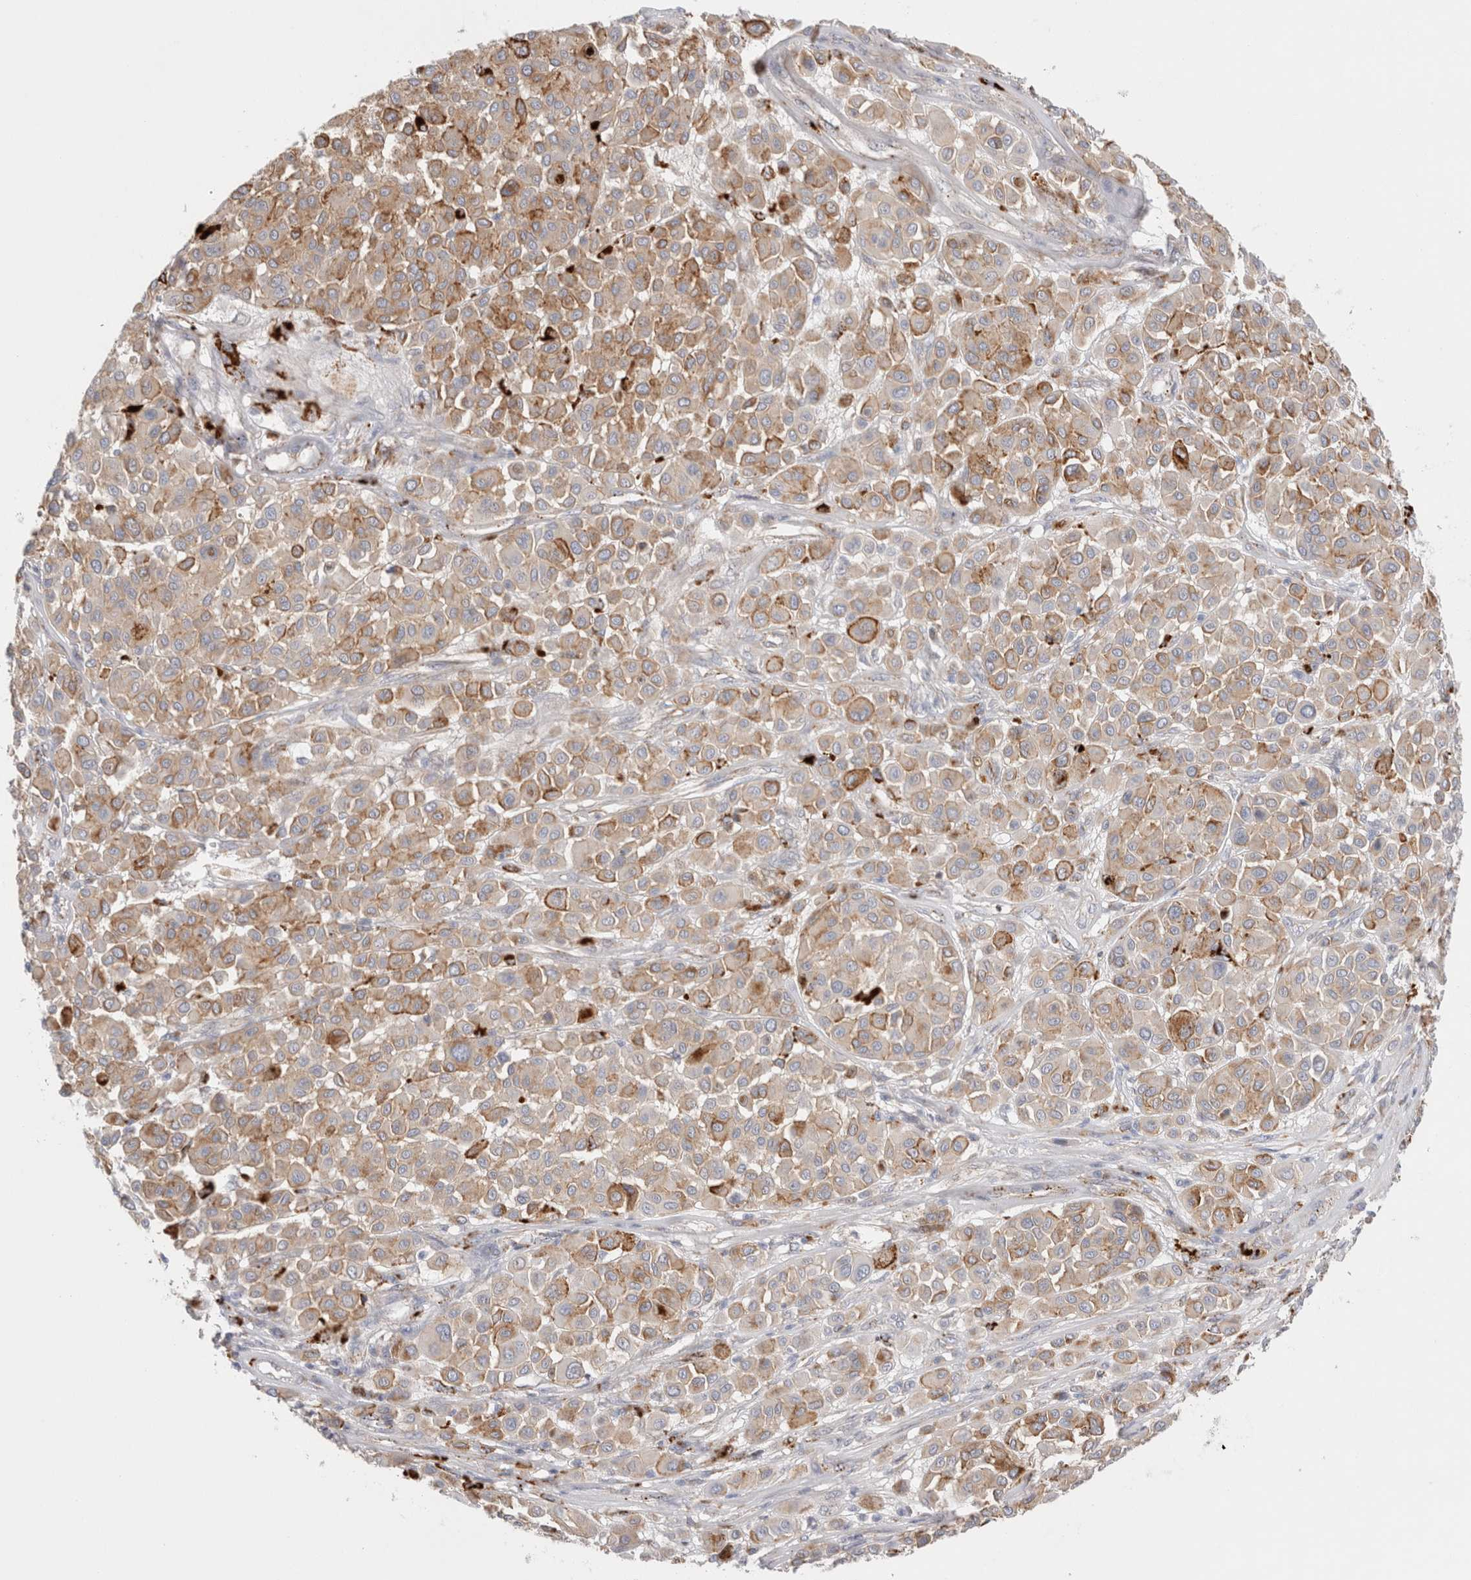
{"staining": {"intensity": "moderate", "quantity": ">75%", "location": "cytoplasmic/membranous"}, "tissue": "melanoma", "cell_type": "Tumor cells", "image_type": "cancer", "snomed": [{"axis": "morphology", "description": "Malignant melanoma, Metastatic site"}, {"axis": "topography", "description": "Soft tissue"}], "caption": "Brown immunohistochemical staining in malignant melanoma (metastatic site) demonstrates moderate cytoplasmic/membranous staining in approximately >75% of tumor cells. (DAB (3,3'-diaminobenzidine) IHC with brightfield microscopy, high magnification).", "gene": "HPGDS", "patient": {"sex": "male", "age": 41}}